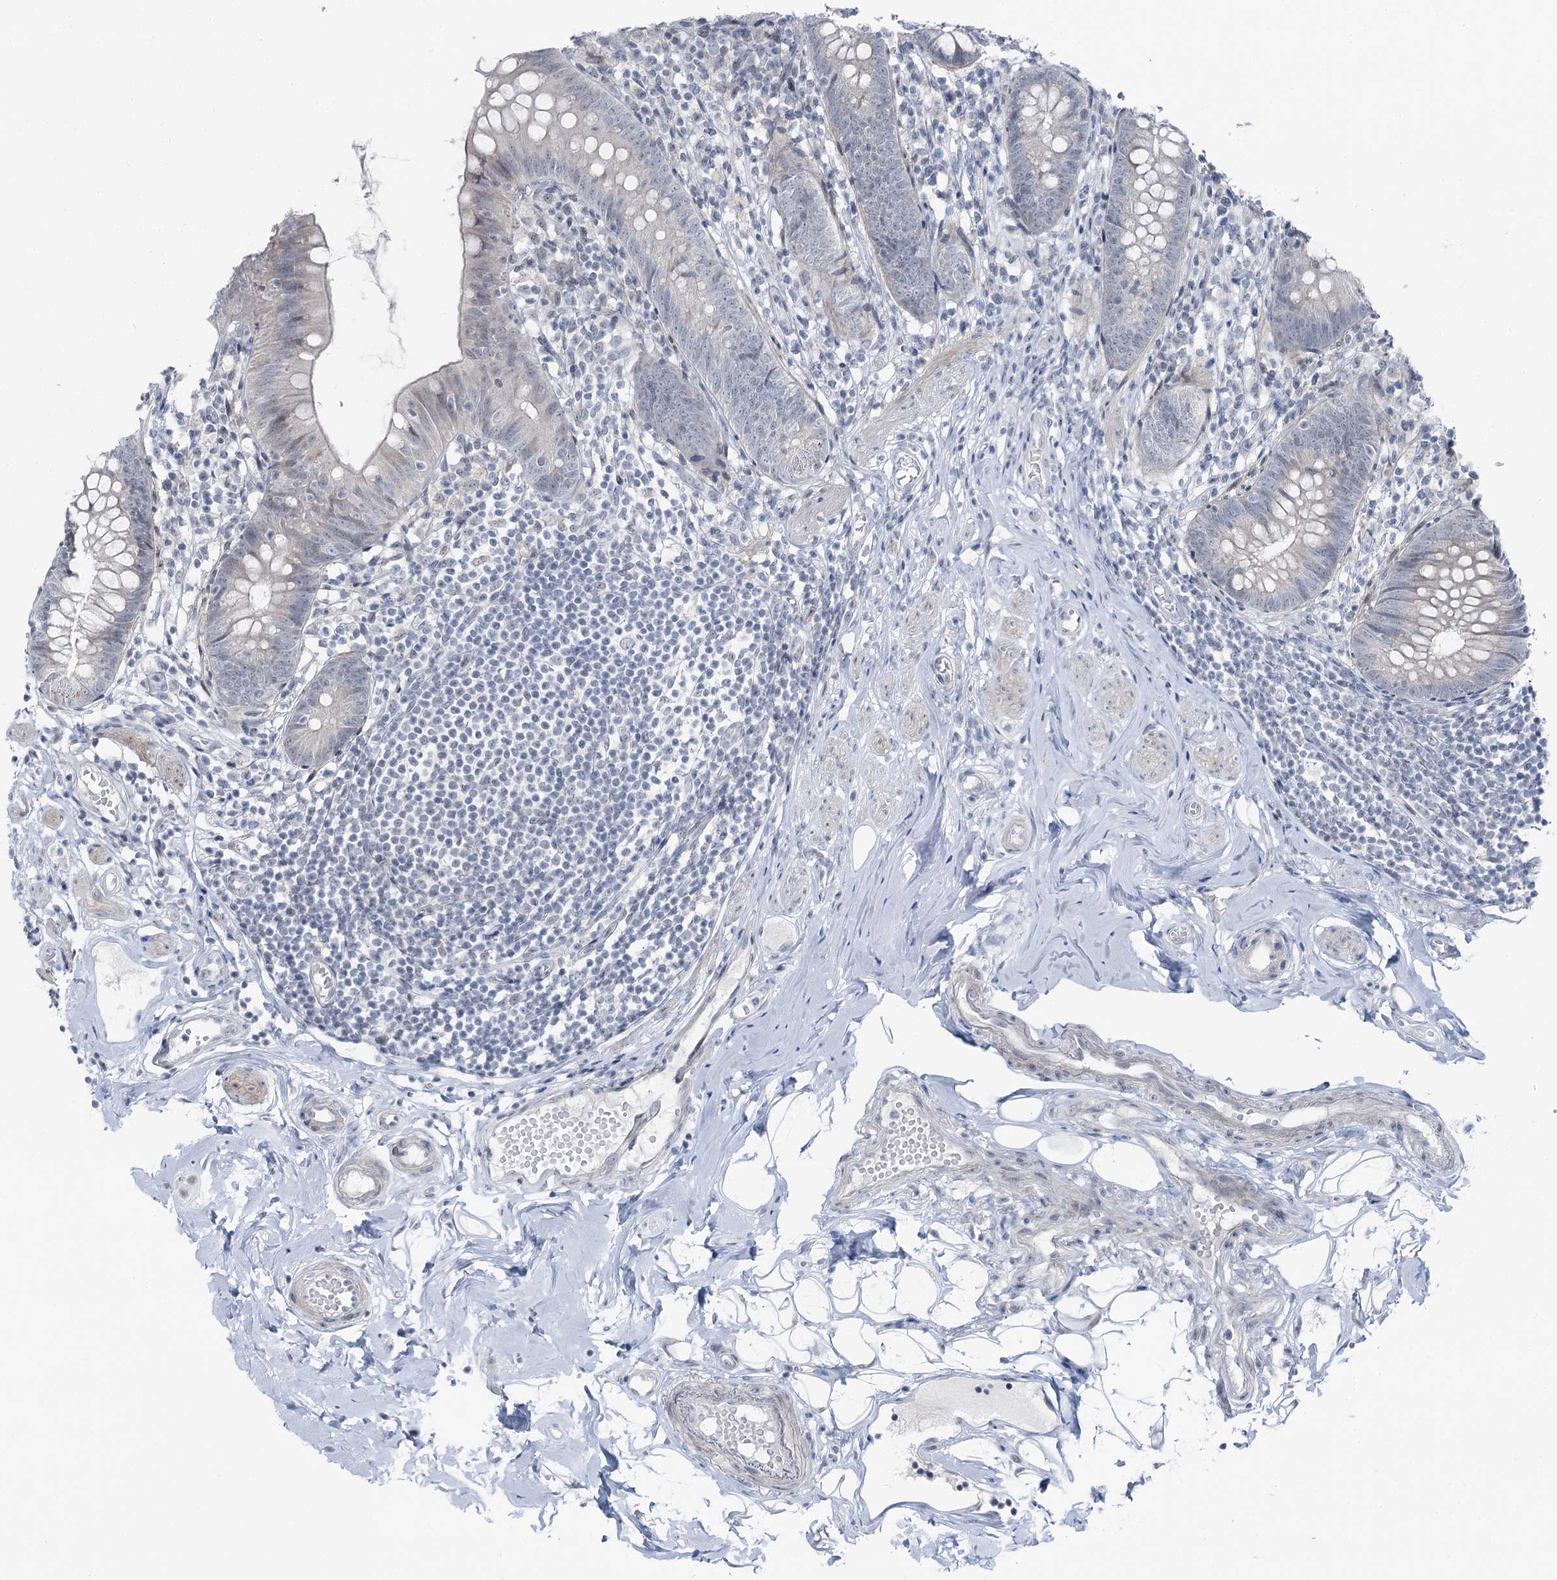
{"staining": {"intensity": "negative", "quantity": "none", "location": "none"}, "tissue": "appendix", "cell_type": "Glandular cells", "image_type": "normal", "snomed": [{"axis": "morphology", "description": "Normal tissue, NOS"}, {"axis": "topography", "description": "Appendix"}], "caption": "Protein analysis of benign appendix reveals no significant staining in glandular cells.", "gene": "STEEP1", "patient": {"sex": "female", "age": 62}}